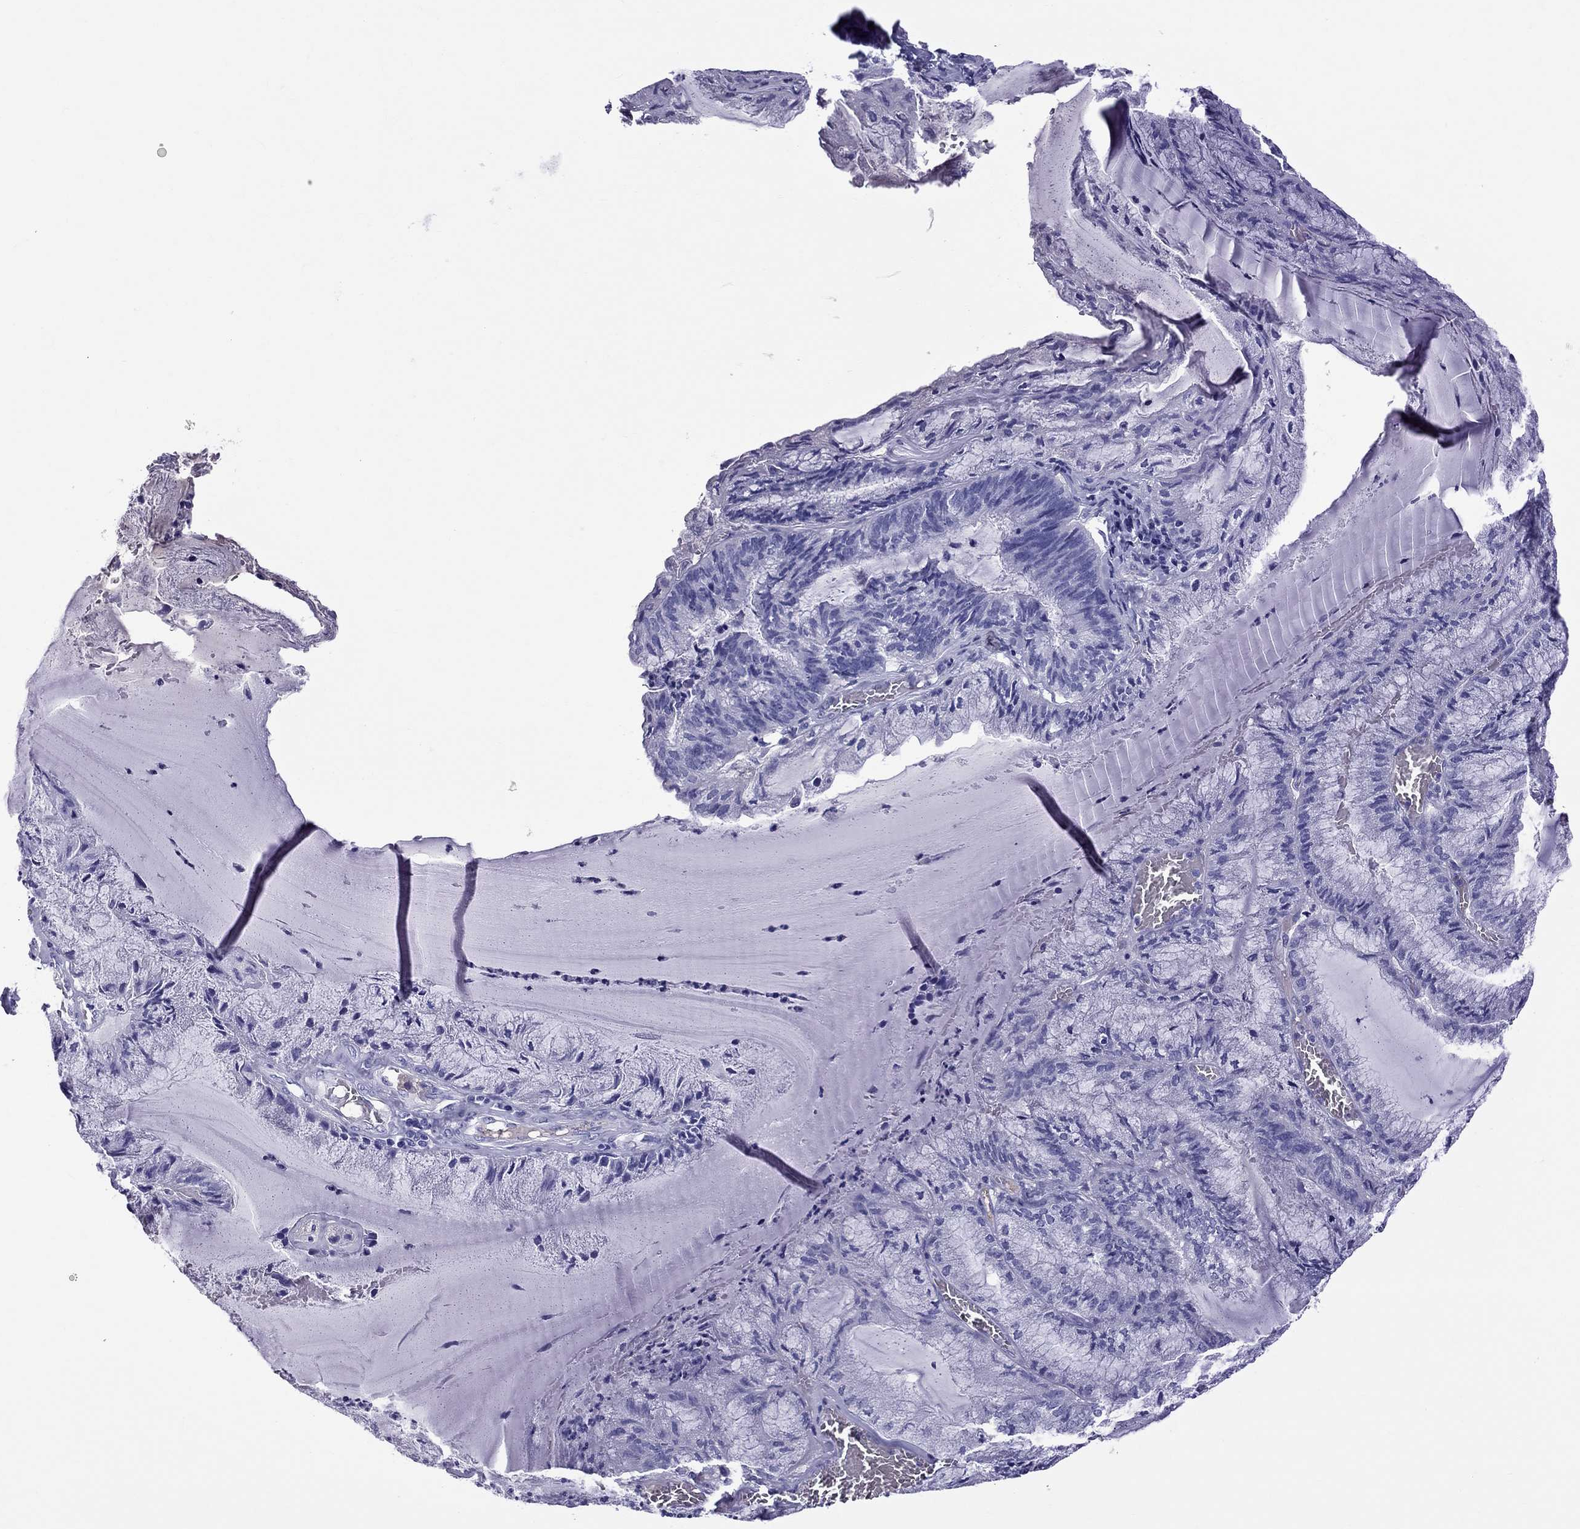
{"staining": {"intensity": "negative", "quantity": "none", "location": "none"}, "tissue": "endometrial cancer", "cell_type": "Tumor cells", "image_type": "cancer", "snomed": [{"axis": "morphology", "description": "Carcinoma, NOS"}, {"axis": "topography", "description": "Endometrium"}], "caption": "Immunohistochemistry of endometrial cancer (carcinoma) shows no staining in tumor cells.", "gene": "SCART1", "patient": {"sex": "female", "age": 62}}